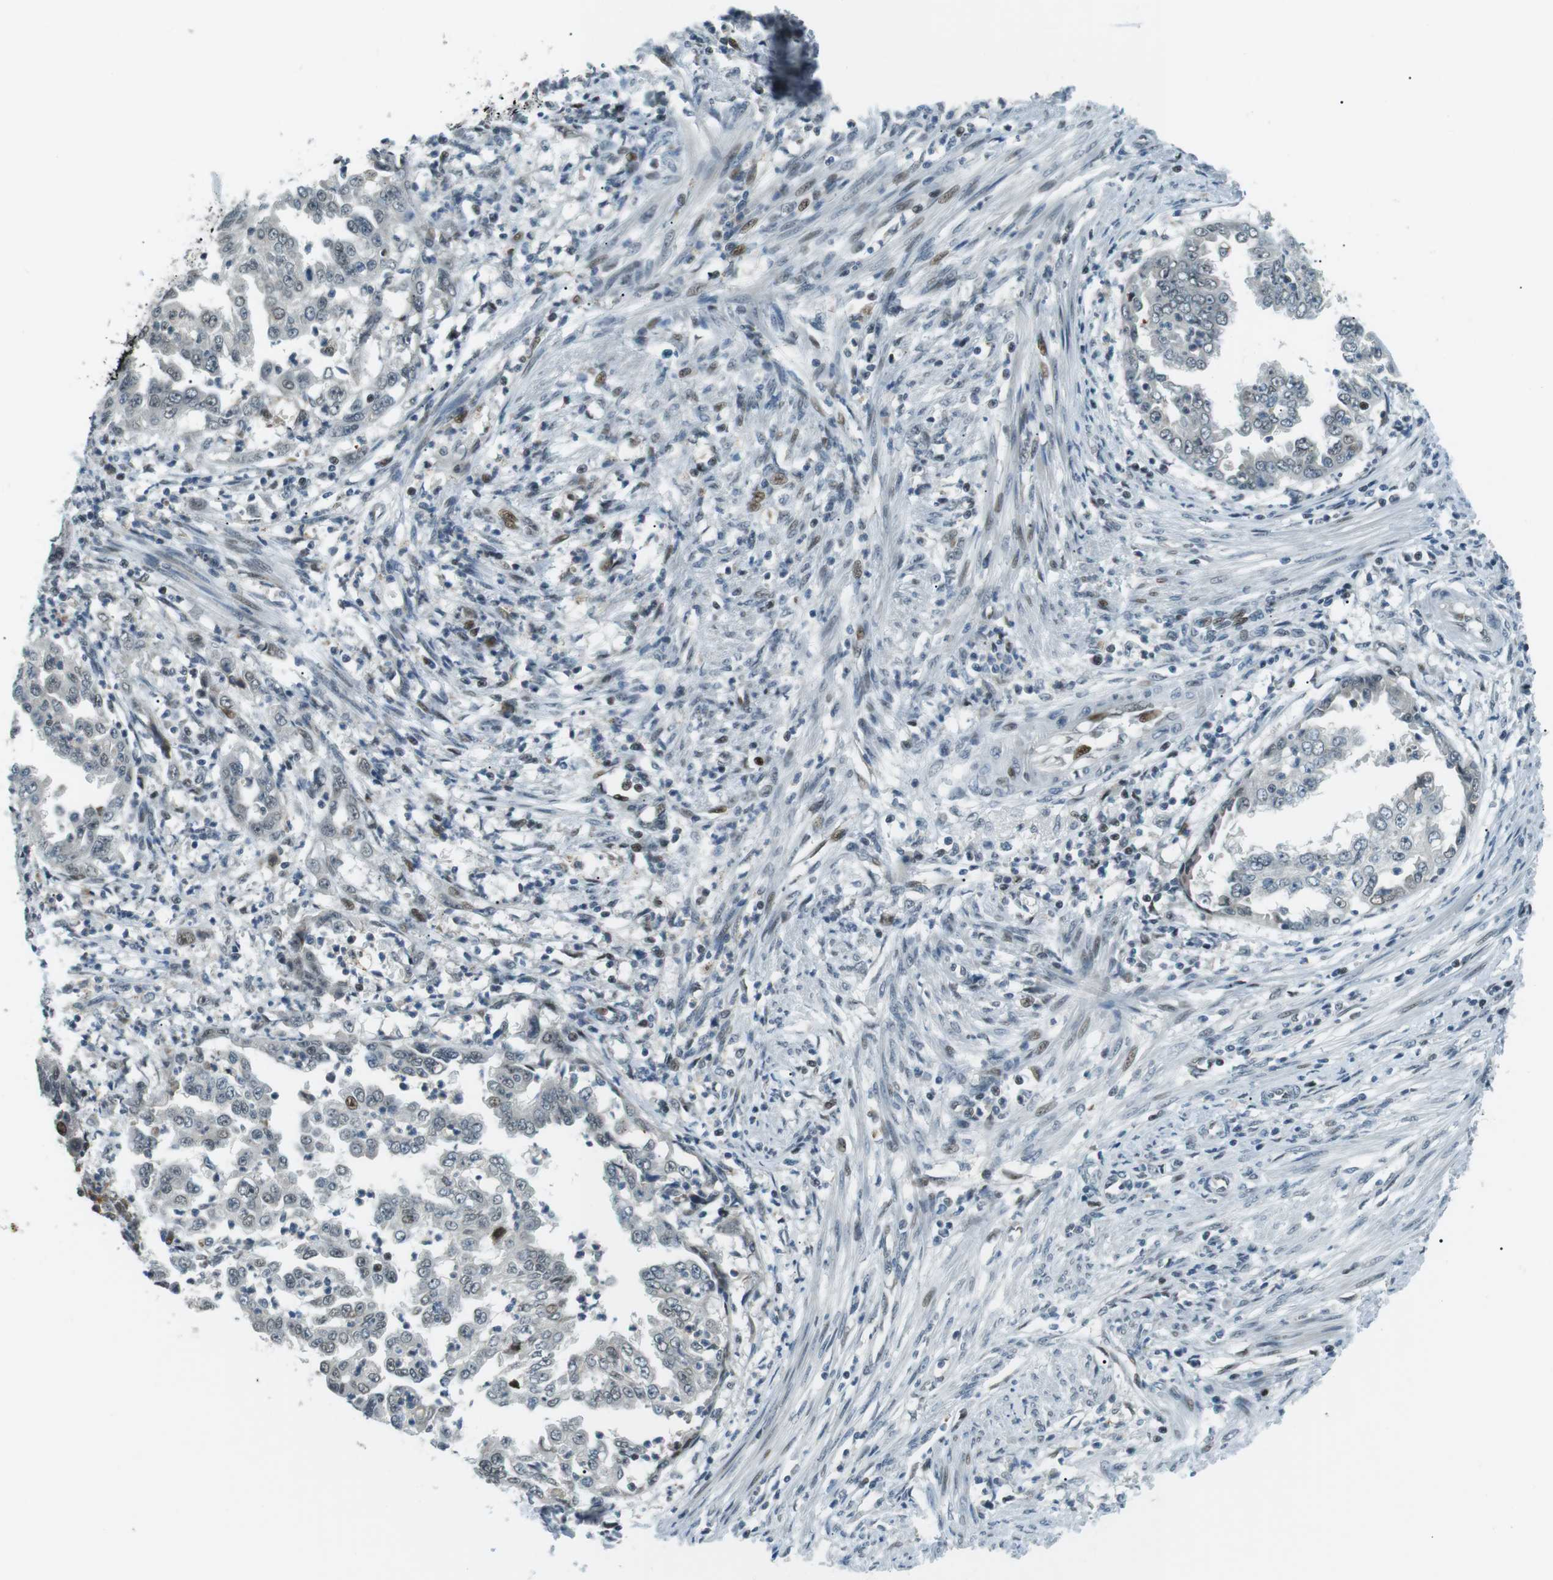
{"staining": {"intensity": "negative", "quantity": "none", "location": "none"}, "tissue": "endometrial cancer", "cell_type": "Tumor cells", "image_type": "cancer", "snomed": [{"axis": "morphology", "description": "Adenocarcinoma, NOS"}, {"axis": "topography", "description": "Endometrium"}], "caption": "This image is of adenocarcinoma (endometrial) stained with immunohistochemistry to label a protein in brown with the nuclei are counter-stained blue. There is no expression in tumor cells.", "gene": "PJA1", "patient": {"sex": "female", "age": 85}}